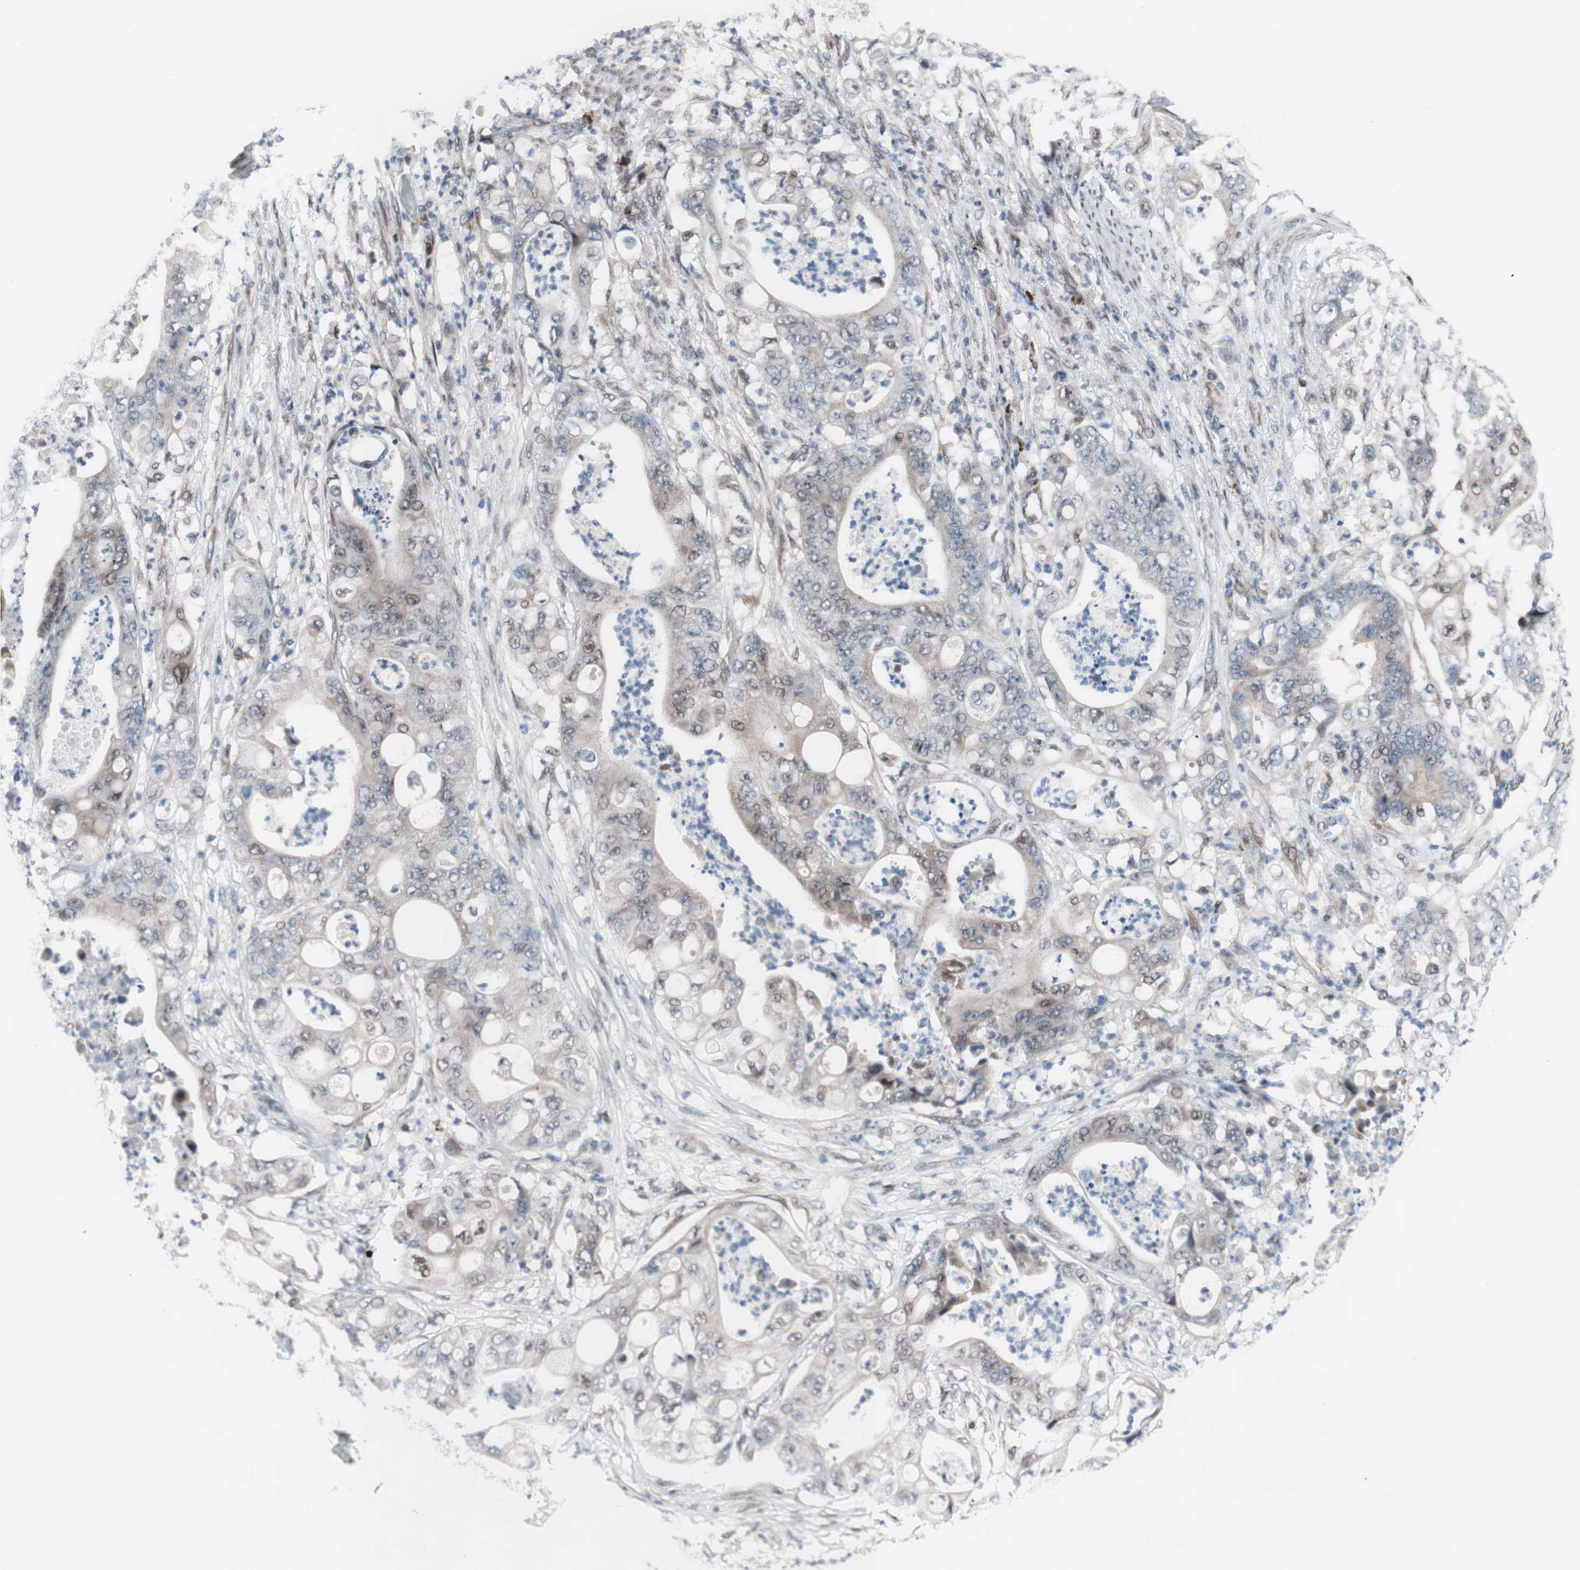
{"staining": {"intensity": "weak", "quantity": "<25%", "location": "cytoplasmic/membranous,nuclear"}, "tissue": "stomach cancer", "cell_type": "Tumor cells", "image_type": "cancer", "snomed": [{"axis": "morphology", "description": "Adenocarcinoma, NOS"}, {"axis": "topography", "description": "Stomach"}], "caption": "Immunohistochemistry (IHC) micrograph of neoplastic tissue: adenocarcinoma (stomach) stained with DAB reveals no significant protein positivity in tumor cells.", "gene": "PHTF2", "patient": {"sex": "female", "age": 73}}